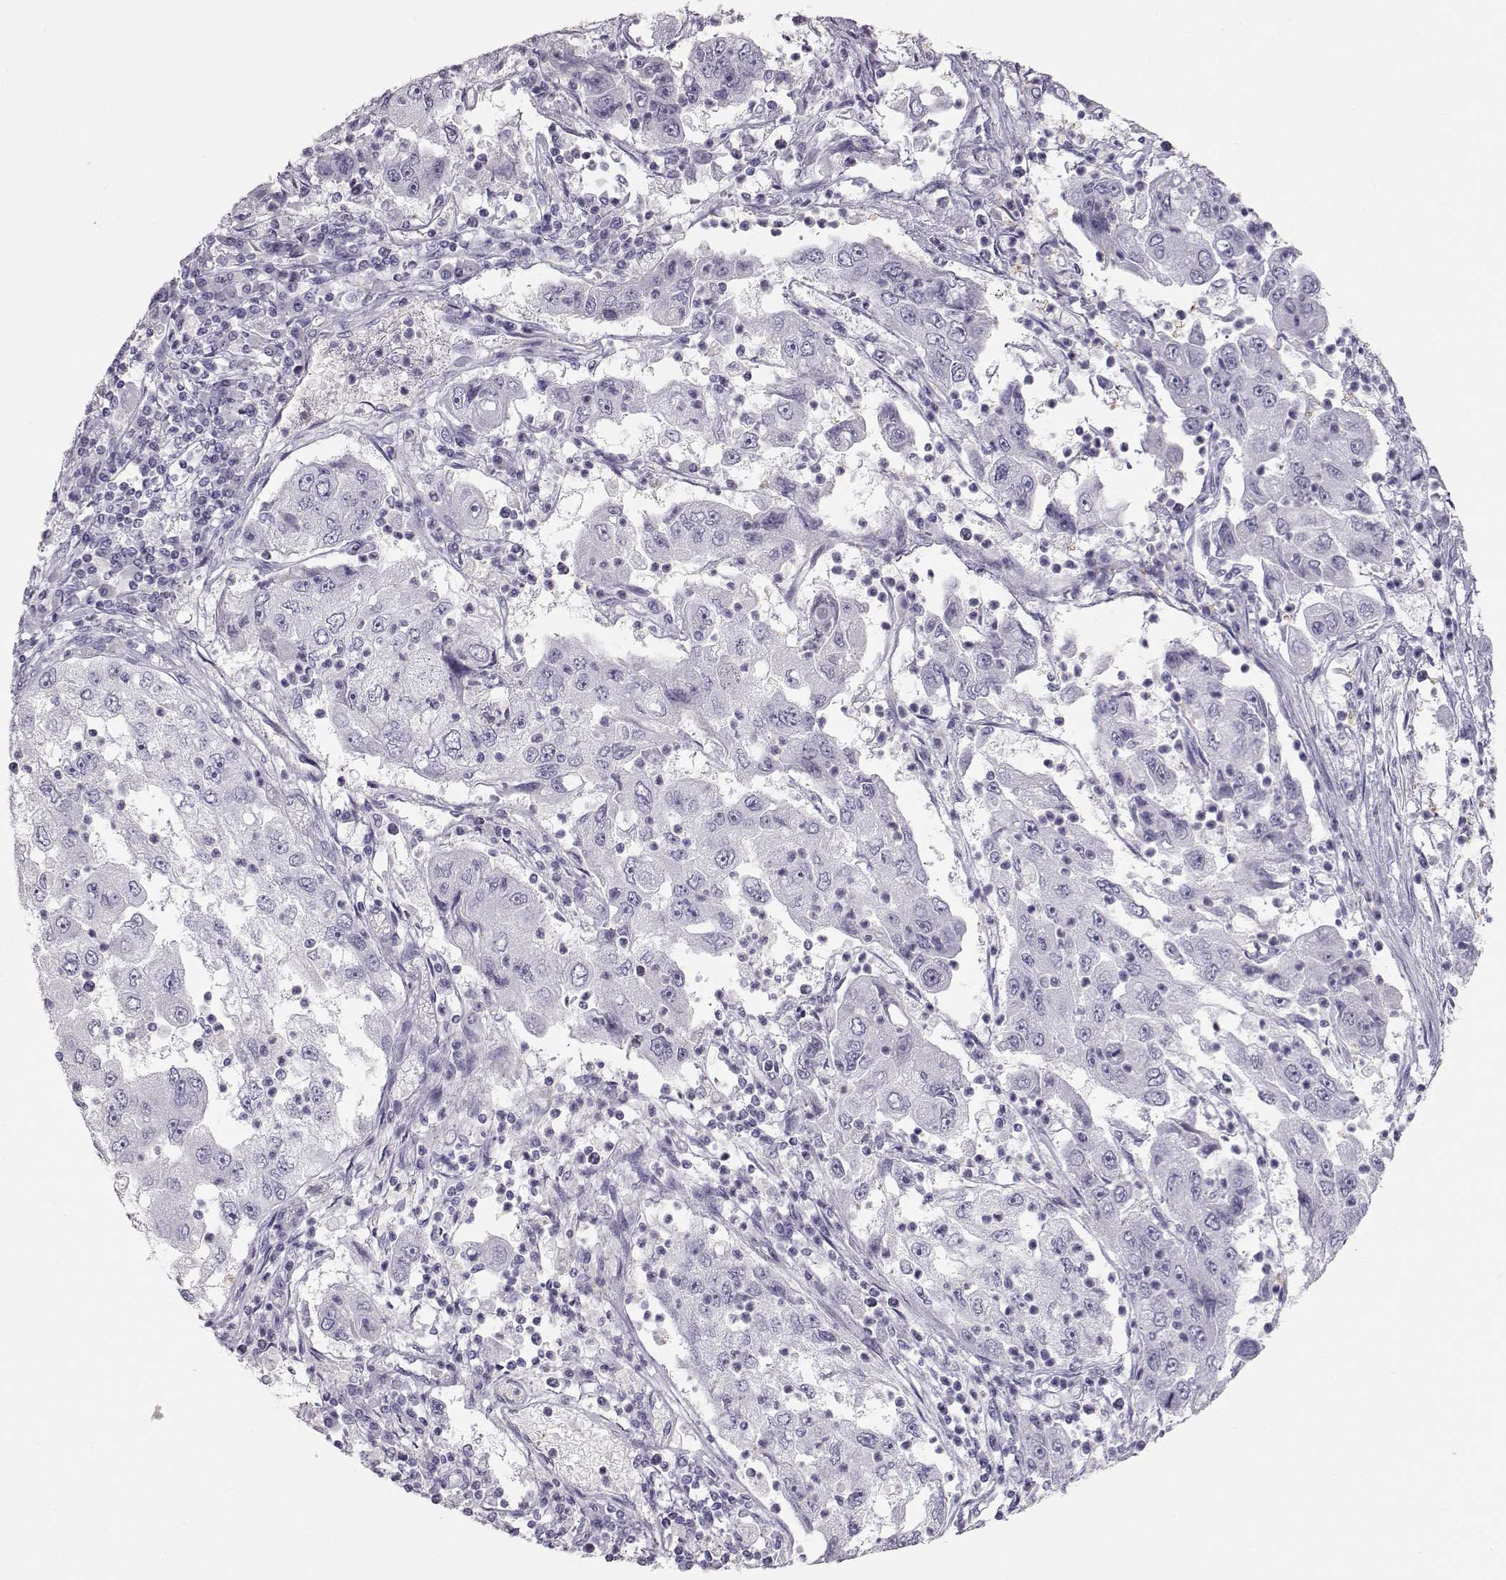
{"staining": {"intensity": "negative", "quantity": "none", "location": "none"}, "tissue": "cervical cancer", "cell_type": "Tumor cells", "image_type": "cancer", "snomed": [{"axis": "morphology", "description": "Squamous cell carcinoma, NOS"}, {"axis": "topography", "description": "Cervix"}], "caption": "Immunohistochemical staining of cervical squamous cell carcinoma reveals no significant staining in tumor cells. (DAB immunohistochemistry, high magnification).", "gene": "MIP", "patient": {"sex": "female", "age": 36}}